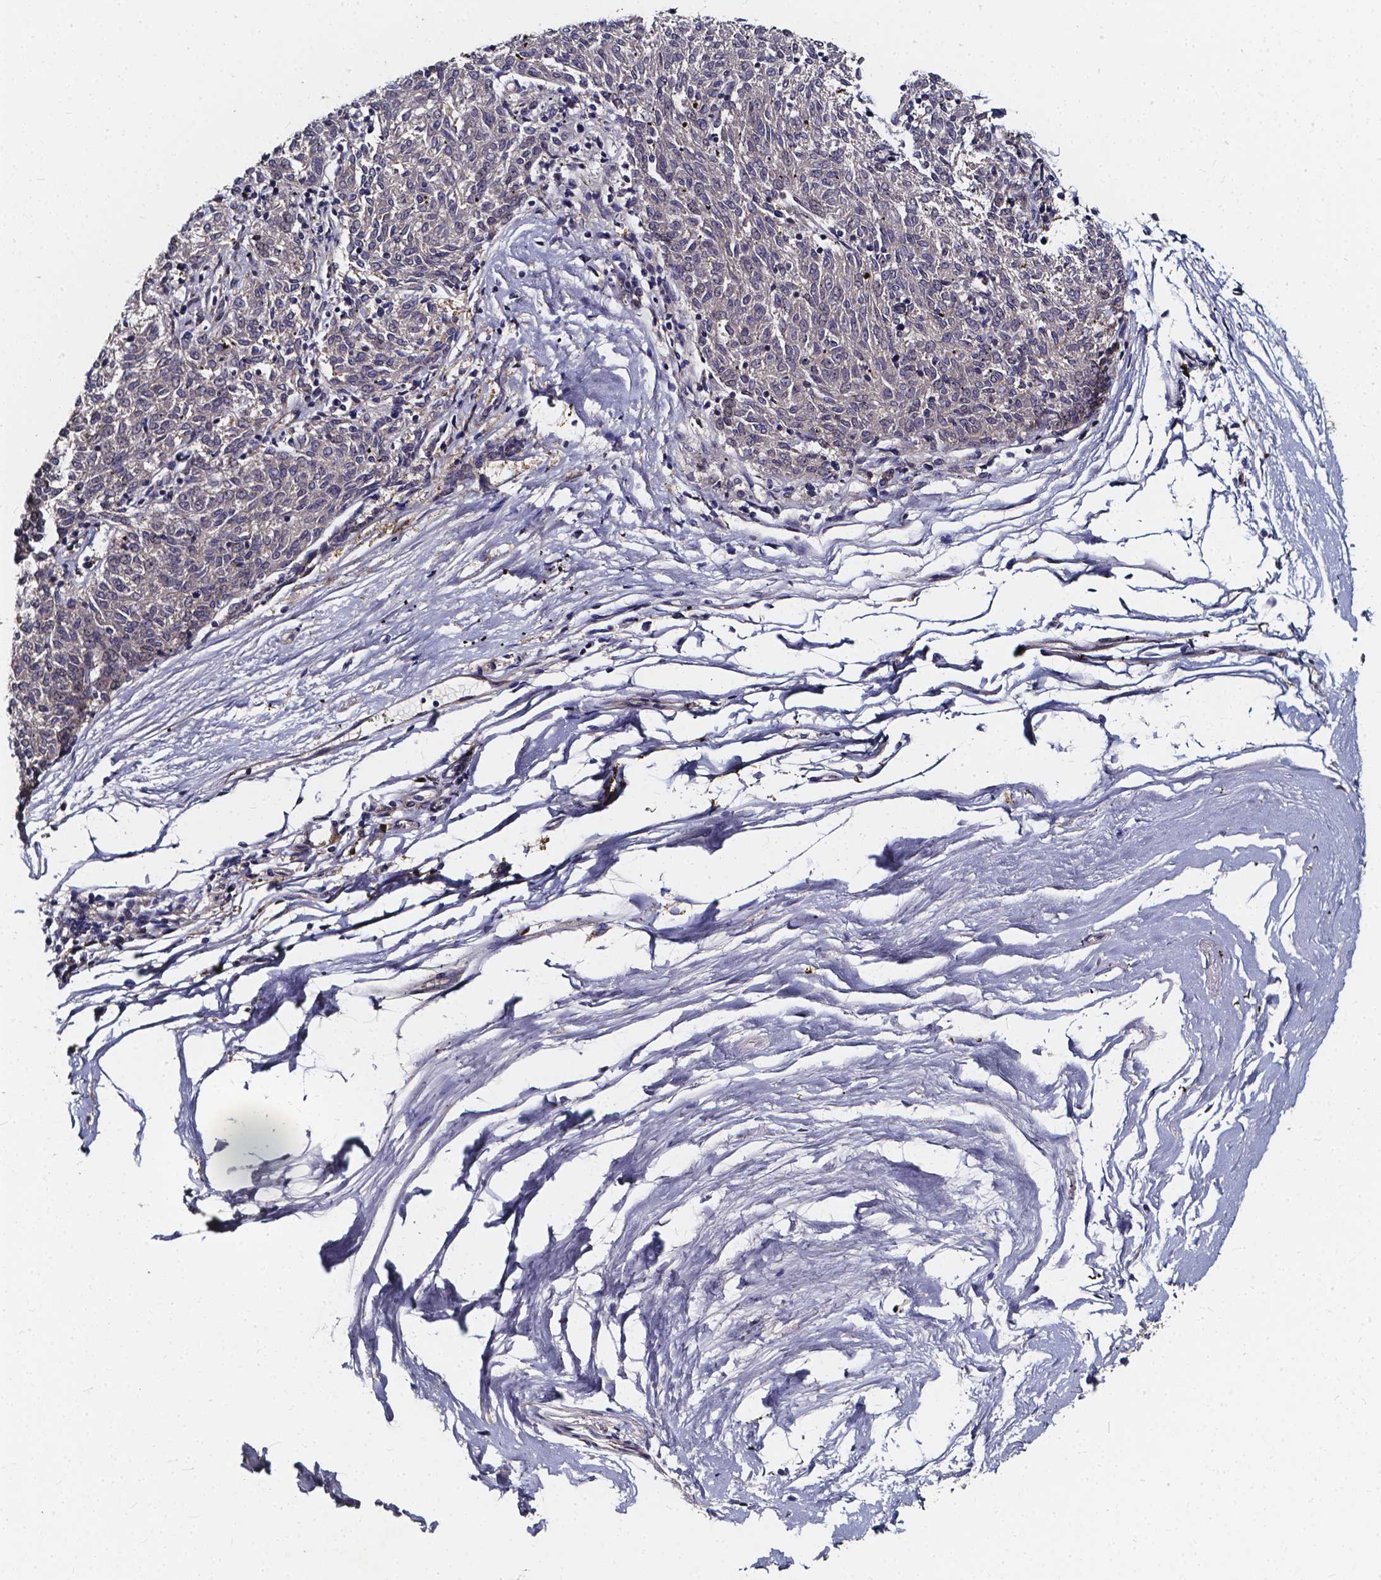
{"staining": {"intensity": "negative", "quantity": "none", "location": "none"}, "tissue": "melanoma", "cell_type": "Tumor cells", "image_type": "cancer", "snomed": [{"axis": "morphology", "description": "Malignant melanoma, NOS"}, {"axis": "topography", "description": "Skin"}], "caption": "This photomicrograph is of melanoma stained with IHC to label a protein in brown with the nuclei are counter-stained blue. There is no expression in tumor cells. (IHC, brightfield microscopy, high magnification).", "gene": "SOWAHA", "patient": {"sex": "female", "age": 72}}